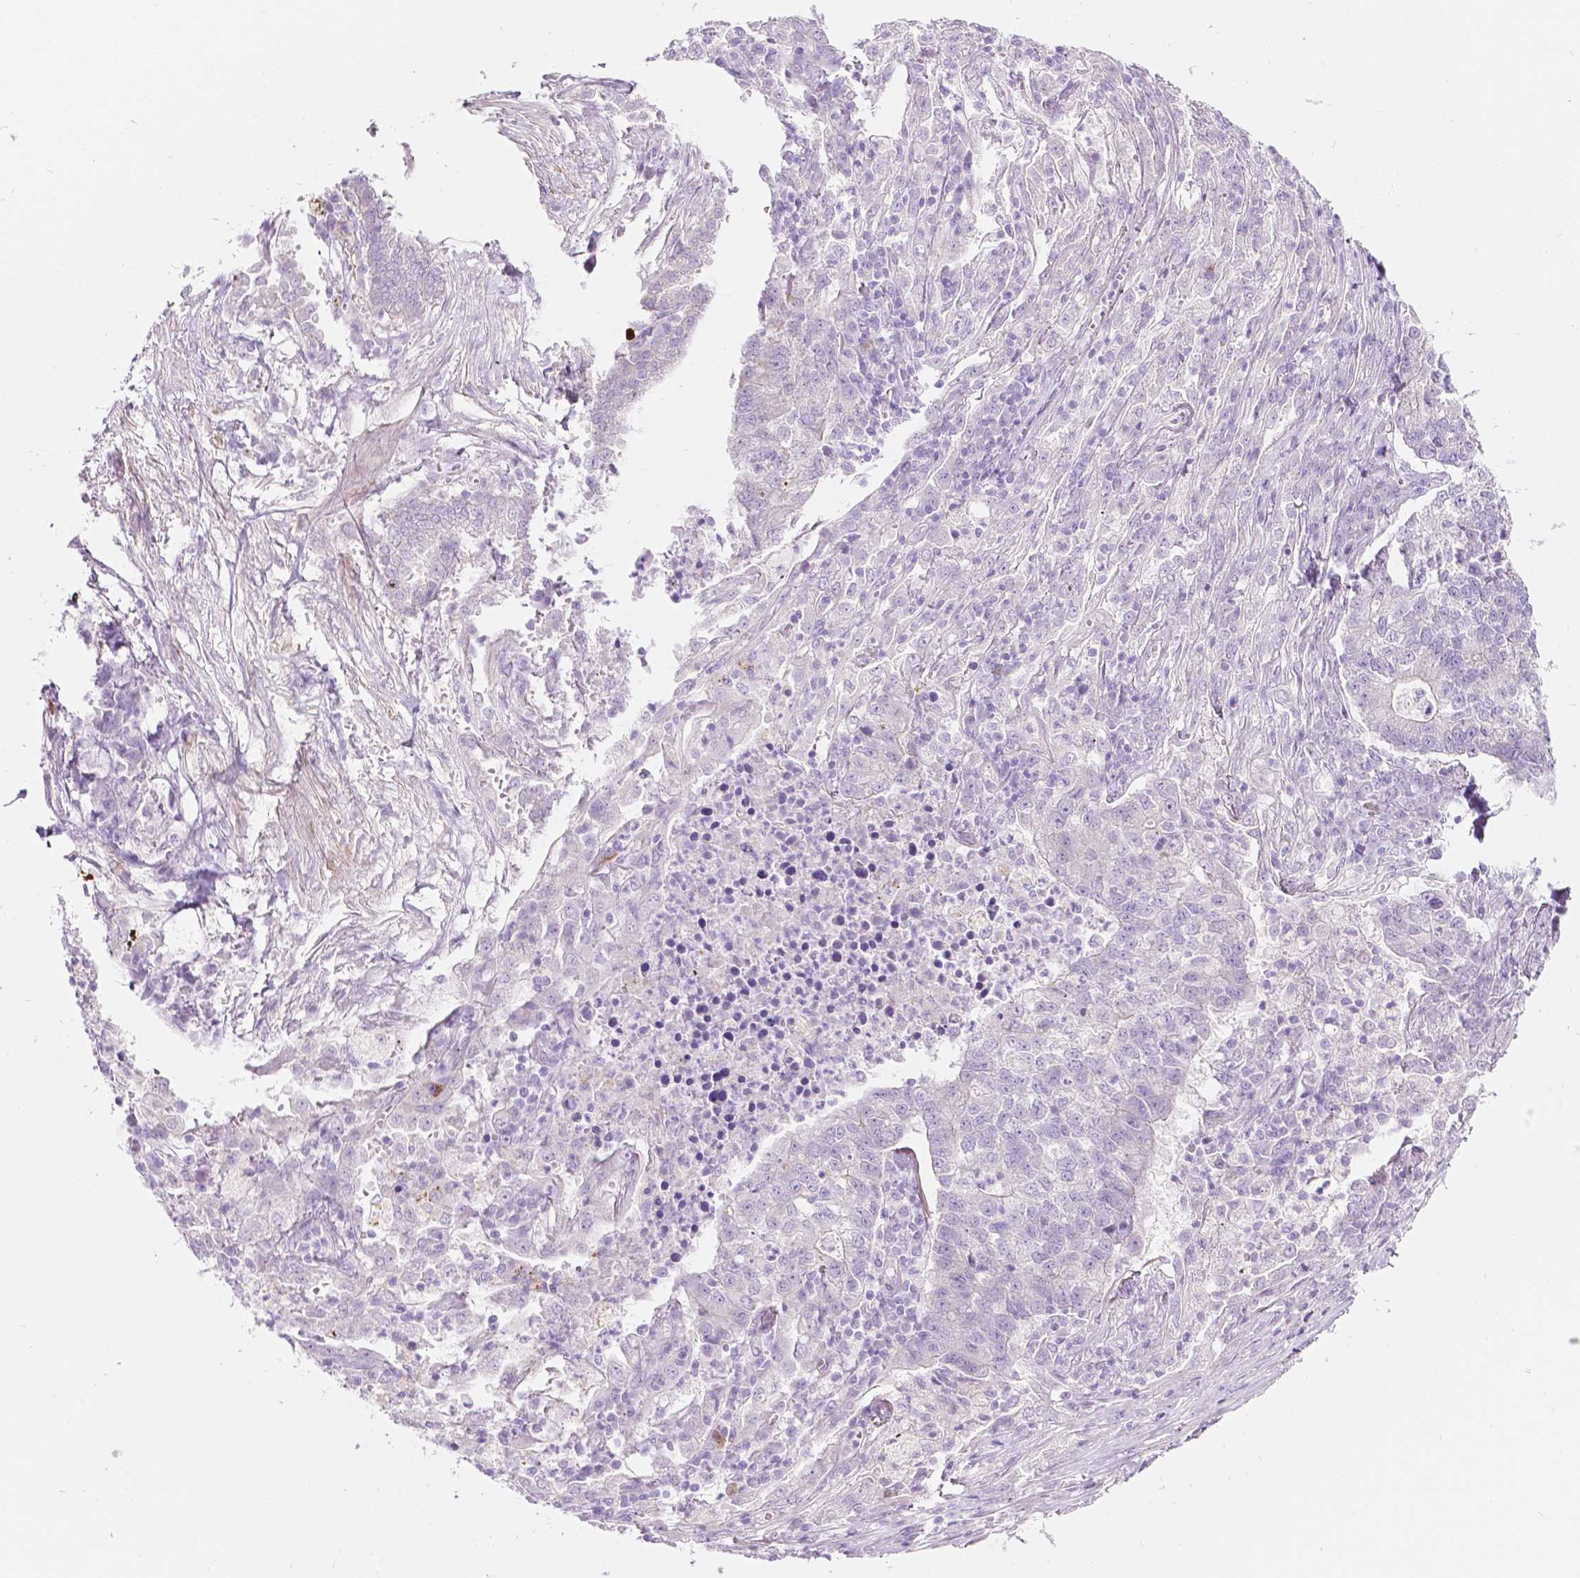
{"staining": {"intensity": "negative", "quantity": "none", "location": "none"}, "tissue": "lung cancer", "cell_type": "Tumor cells", "image_type": "cancer", "snomed": [{"axis": "morphology", "description": "Adenocarcinoma, NOS"}, {"axis": "topography", "description": "Lung"}], "caption": "Immunohistochemistry (IHC) of human lung cancer (adenocarcinoma) reveals no expression in tumor cells.", "gene": "NOS1AP", "patient": {"sex": "male", "age": 57}}